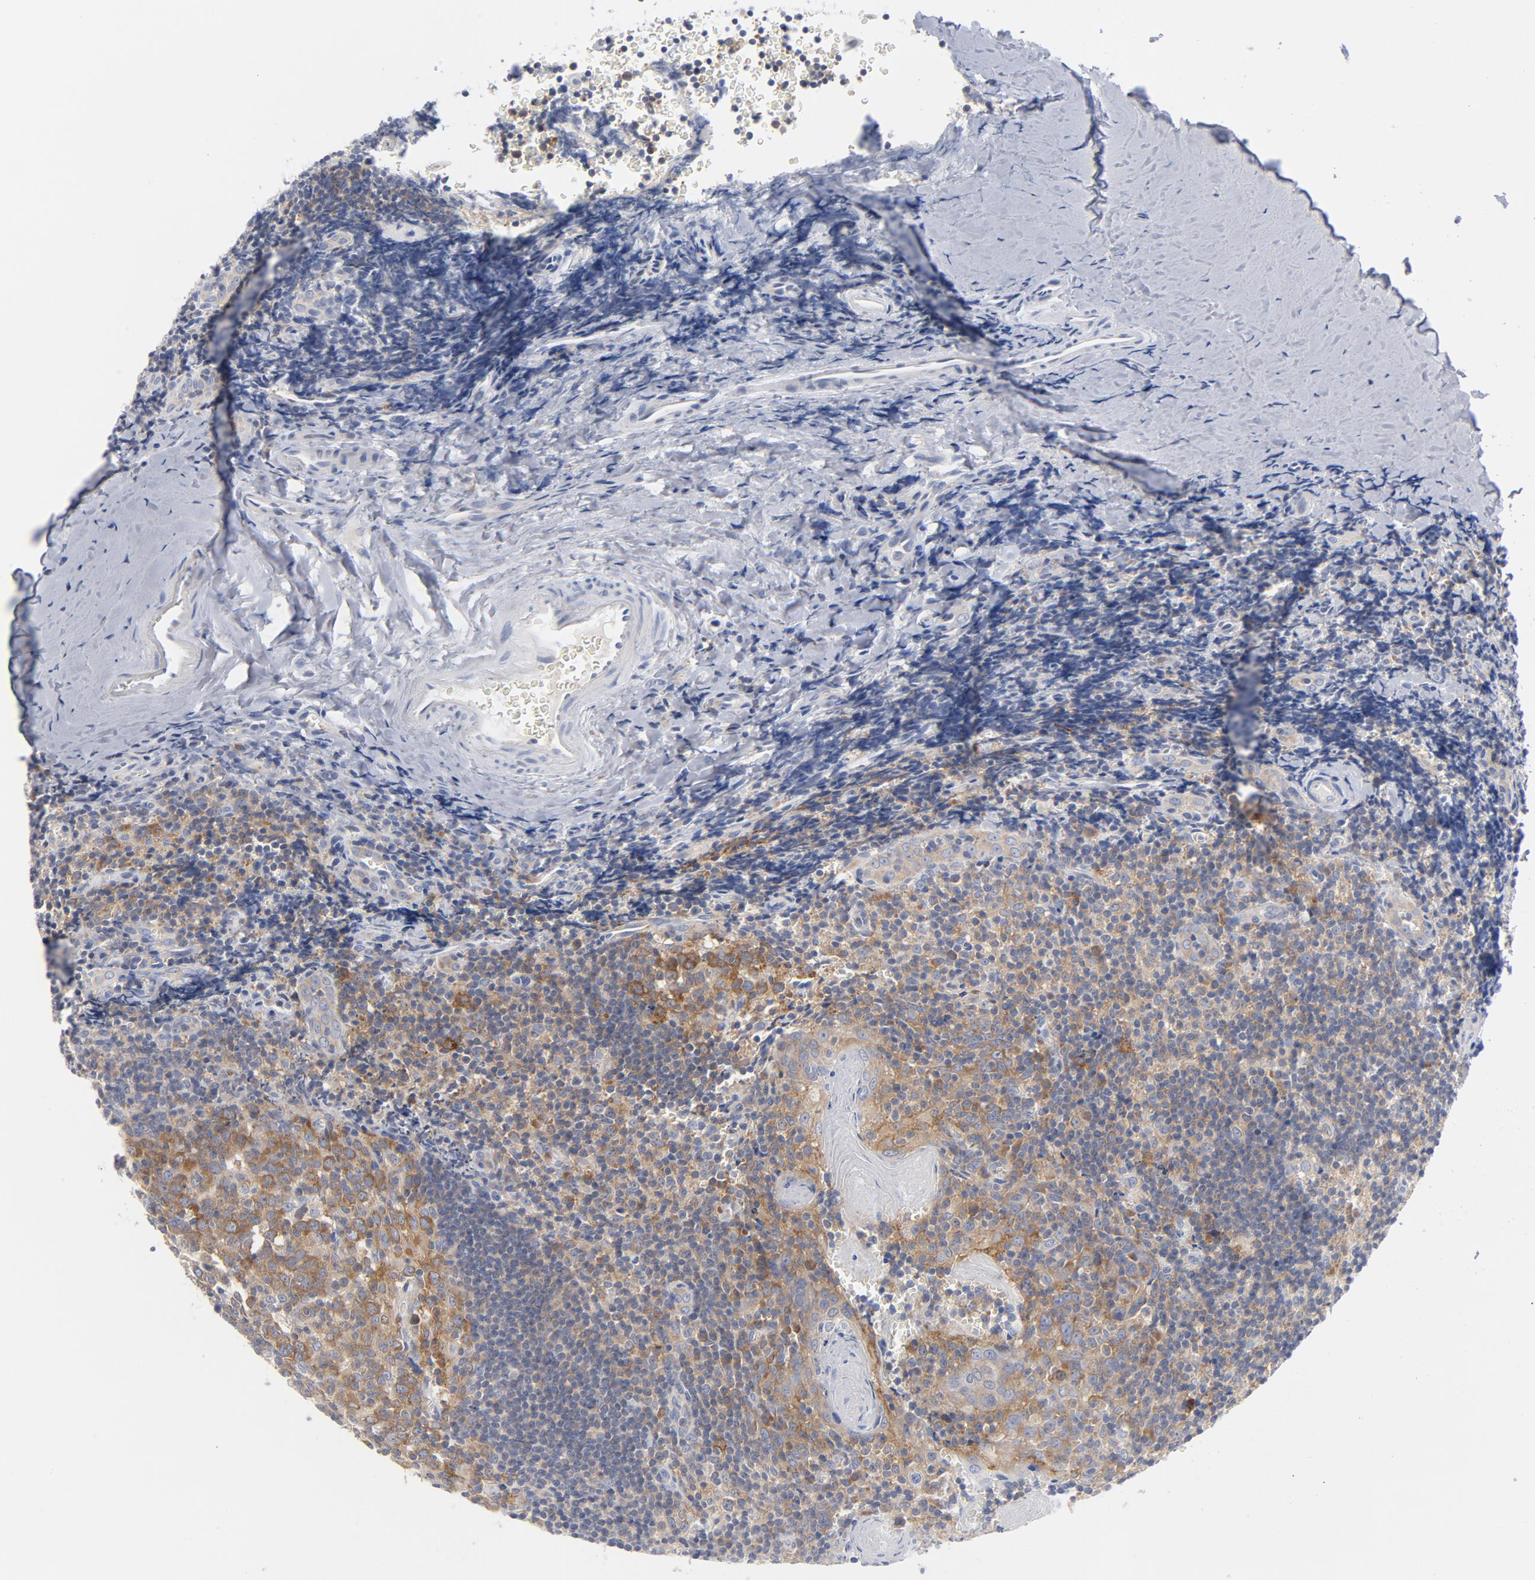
{"staining": {"intensity": "moderate", "quantity": "25%-75%", "location": "cytoplasmic/membranous"}, "tissue": "tonsil", "cell_type": "Germinal center cells", "image_type": "normal", "snomed": [{"axis": "morphology", "description": "Normal tissue, NOS"}, {"axis": "topography", "description": "Tonsil"}], "caption": "An image of tonsil stained for a protein displays moderate cytoplasmic/membranous brown staining in germinal center cells. (DAB (3,3'-diaminobenzidine) = brown stain, brightfield microscopy at high magnification).", "gene": "CD86", "patient": {"sex": "male", "age": 20}}